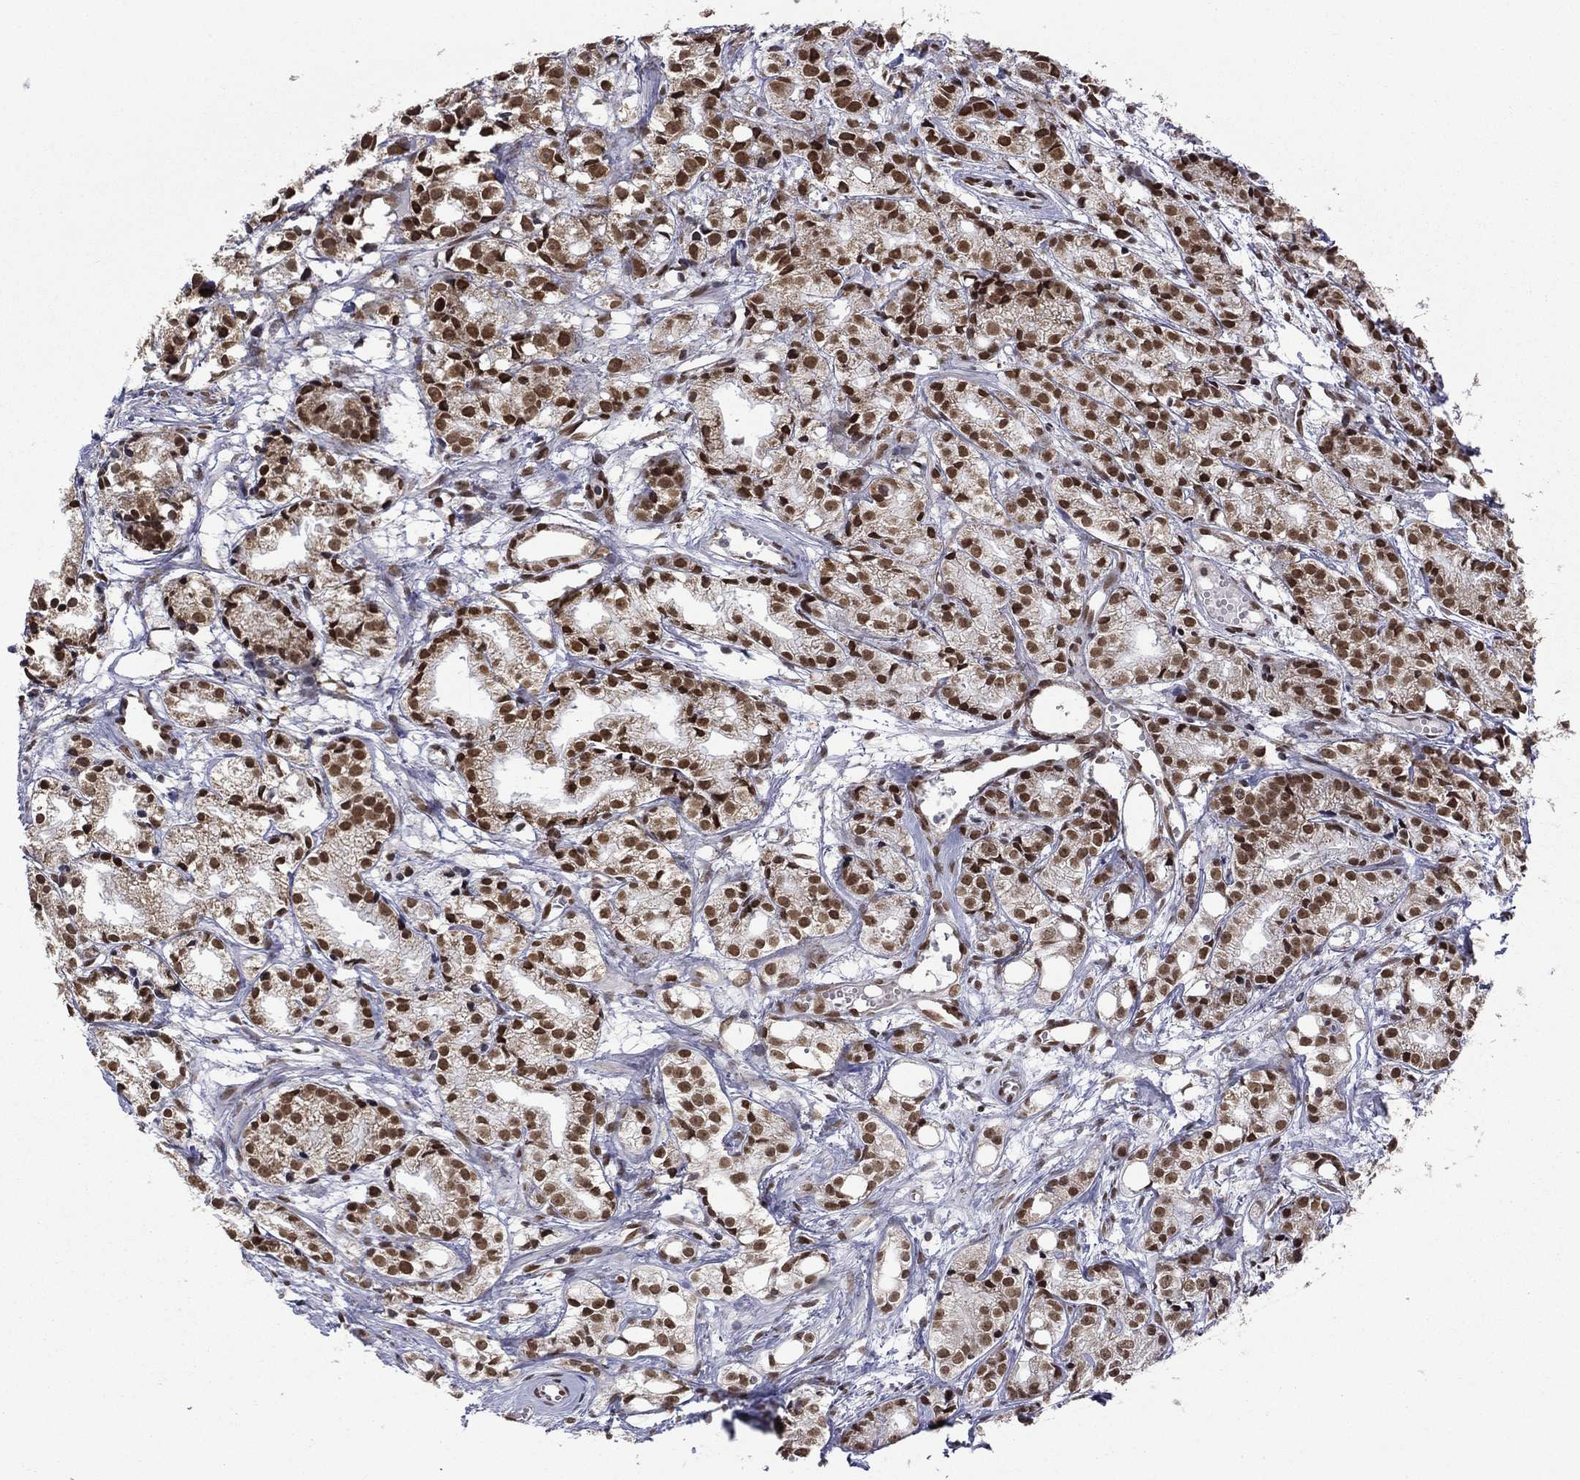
{"staining": {"intensity": "strong", "quantity": ">75%", "location": "nuclear"}, "tissue": "prostate cancer", "cell_type": "Tumor cells", "image_type": "cancer", "snomed": [{"axis": "morphology", "description": "Adenocarcinoma, Medium grade"}, {"axis": "topography", "description": "Prostate"}], "caption": "Human prostate medium-grade adenocarcinoma stained for a protein (brown) demonstrates strong nuclear positive staining in about >75% of tumor cells.", "gene": "C5orf24", "patient": {"sex": "male", "age": 74}}